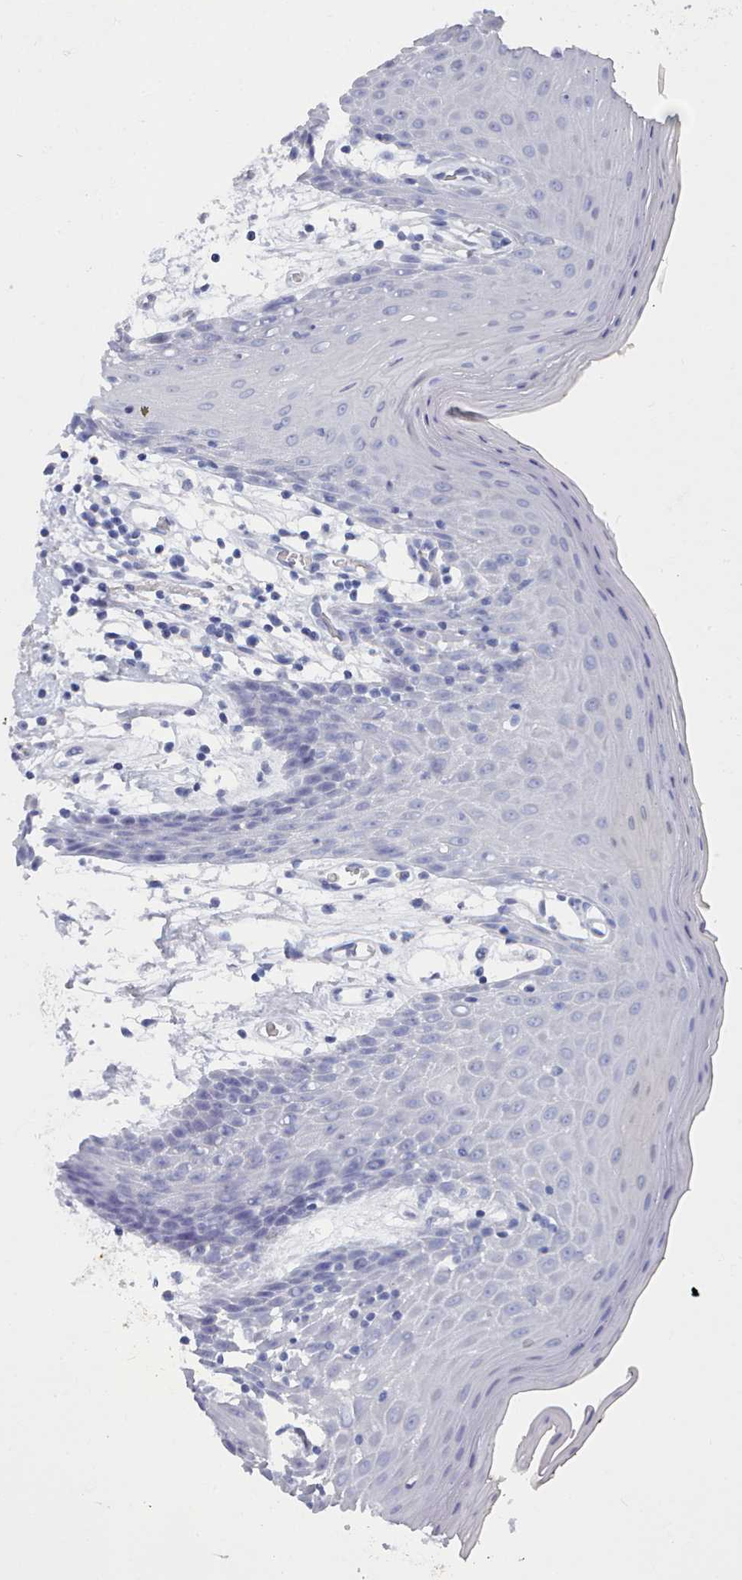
{"staining": {"intensity": "negative", "quantity": "none", "location": "none"}, "tissue": "oral mucosa", "cell_type": "Squamous epithelial cells", "image_type": "normal", "snomed": [{"axis": "morphology", "description": "Normal tissue, NOS"}, {"axis": "topography", "description": "Oral tissue"}, {"axis": "topography", "description": "Tounge, NOS"}], "caption": "Immunohistochemical staining of benign oral mucosa shows no significant positivity in squamous epithelial cells.", "gene": "ACAD11", "patient": {"sex": "female", "age": 59}}